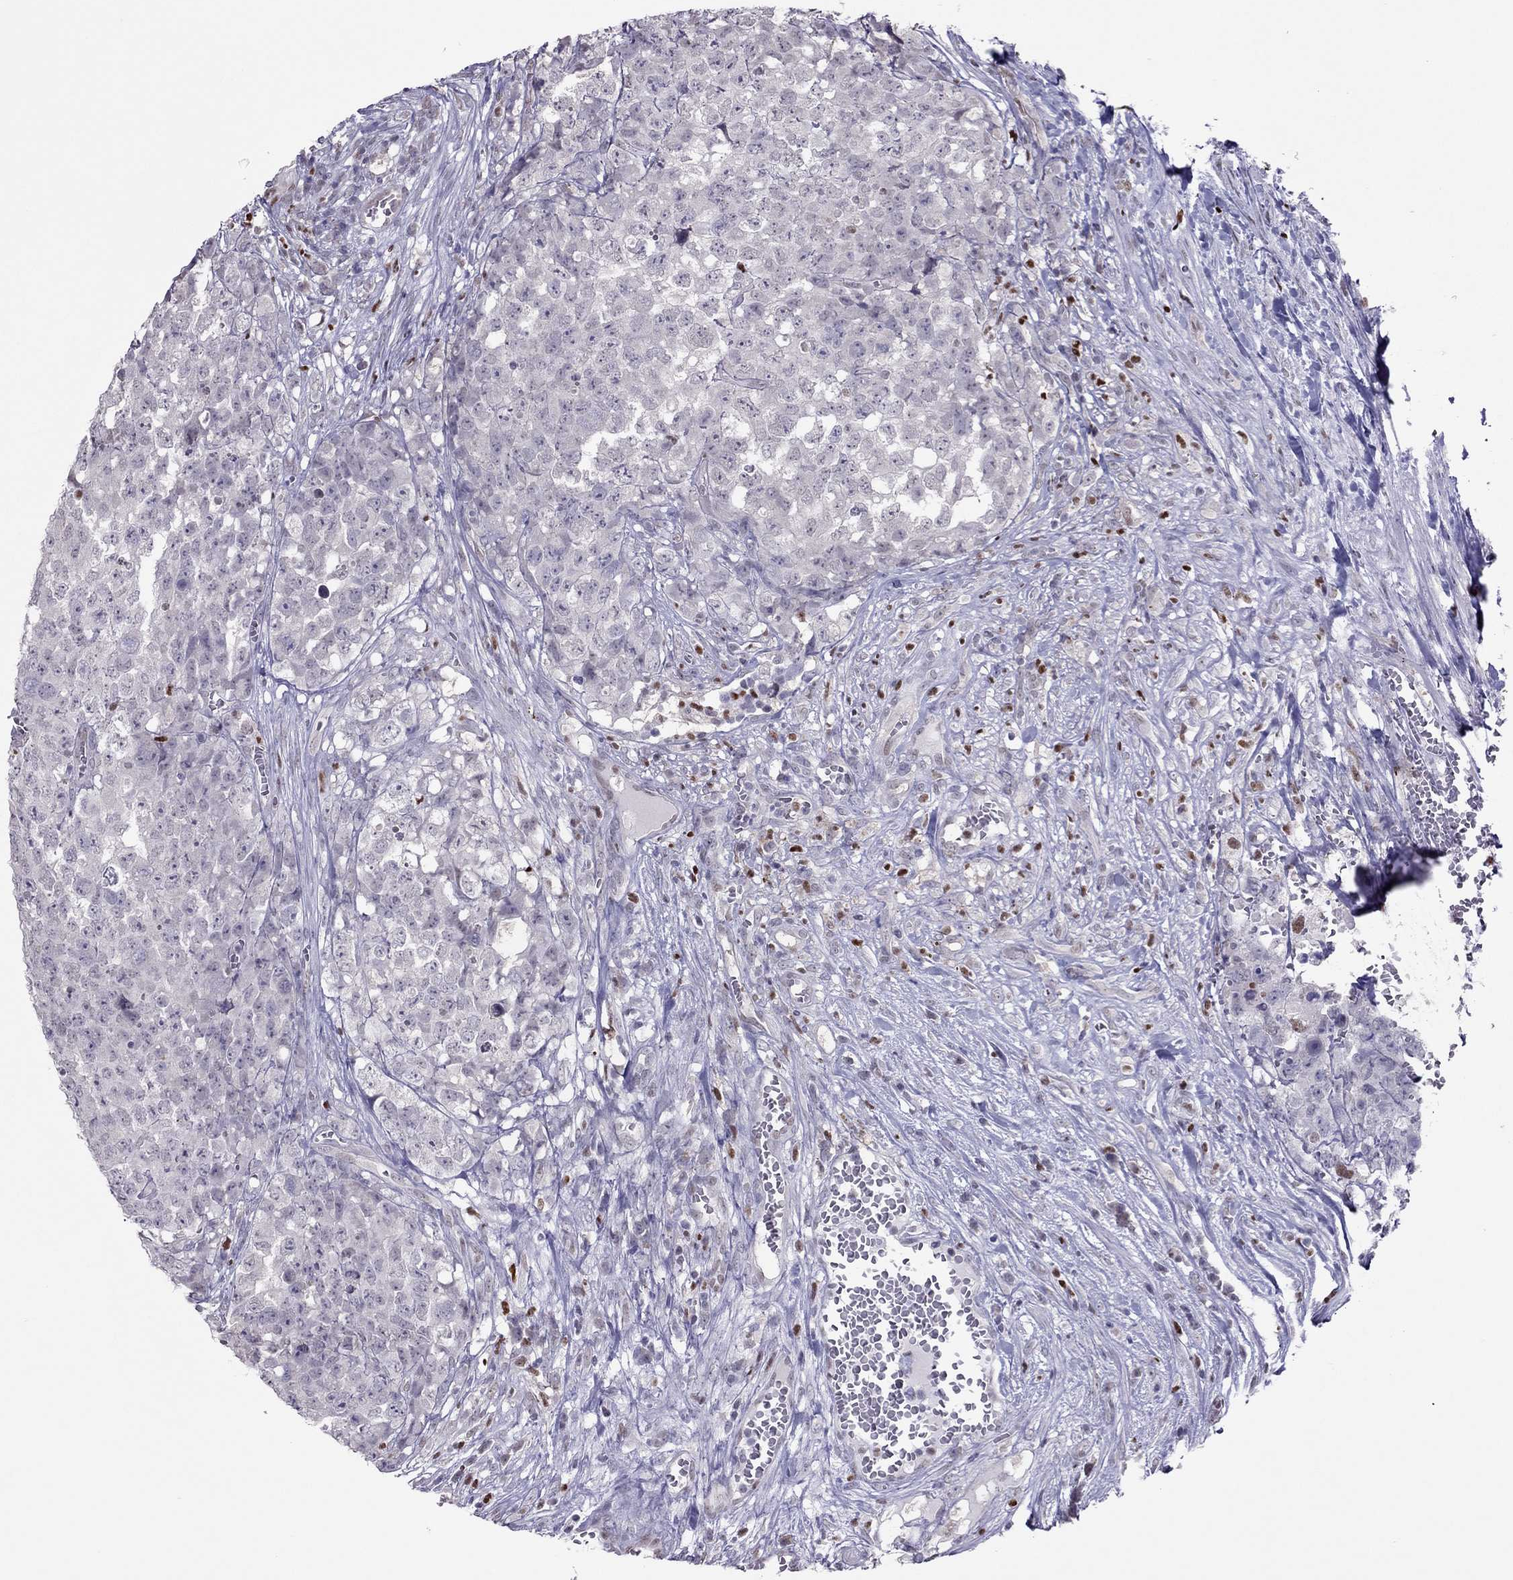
{"staining": {"intensity": "negative", "quantity": "none", "location": "none"}, "tissue": "testis cancer", "cell_type": "Tumor cells", "image_type": "cancer", "snomed": [{"axis": "morphology", "description": "Carcinoma, Embryonal, NOS"}, {"axis": "topography", "description": "Testis"}], "caption": "Embryonal carcinoma (testis) stained for a protein using IHC reveals no positivity tumor cells.", "gene": "SPINT3", "patient": {"sex": "male", "age": 23}}